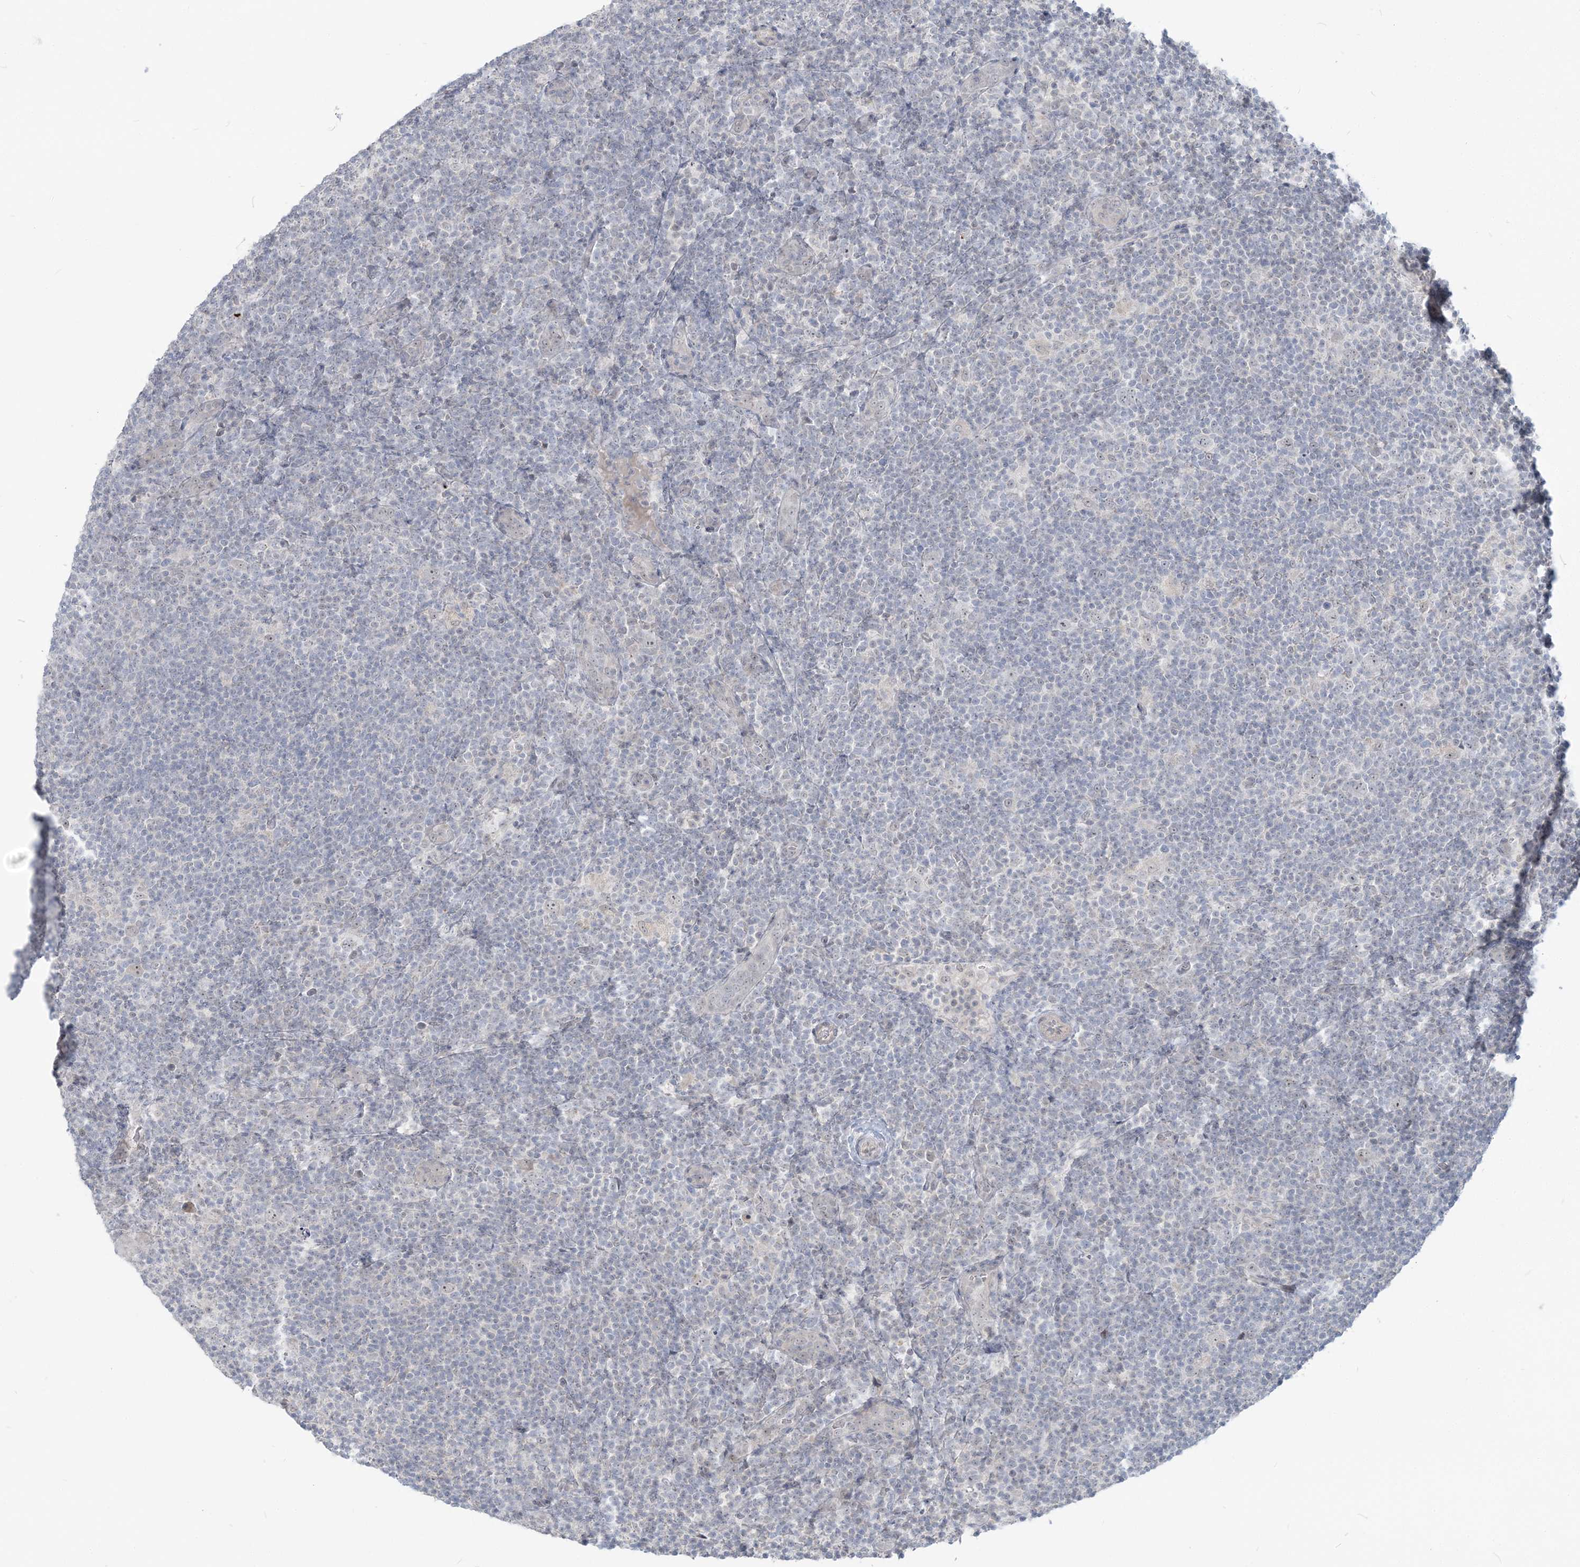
{"staining": {"intensity": "negative", "quantity": "none", "location": "none"}, "tissue": "lymphoma", "cell_type": "Tumor cells", "image_type": "cancer", "snomed": [{"axis": "morphology", "description": "Hodgkin's disease, NOS"}, {"axis": "topography", "description": "Lymph node"}], "caption": "IHC photomicrograph of neoplastic tissue: lymphoma stained with DAB (3,3'-diaminobenzidine) exhibits no significant protein expression in tumor cells. (DAB immunohistochemistry (IHC) visualized using brightfield microscopy, high magnification).", "gene": "SDAD1", "patient": {"sex": "female", "age": 57}}